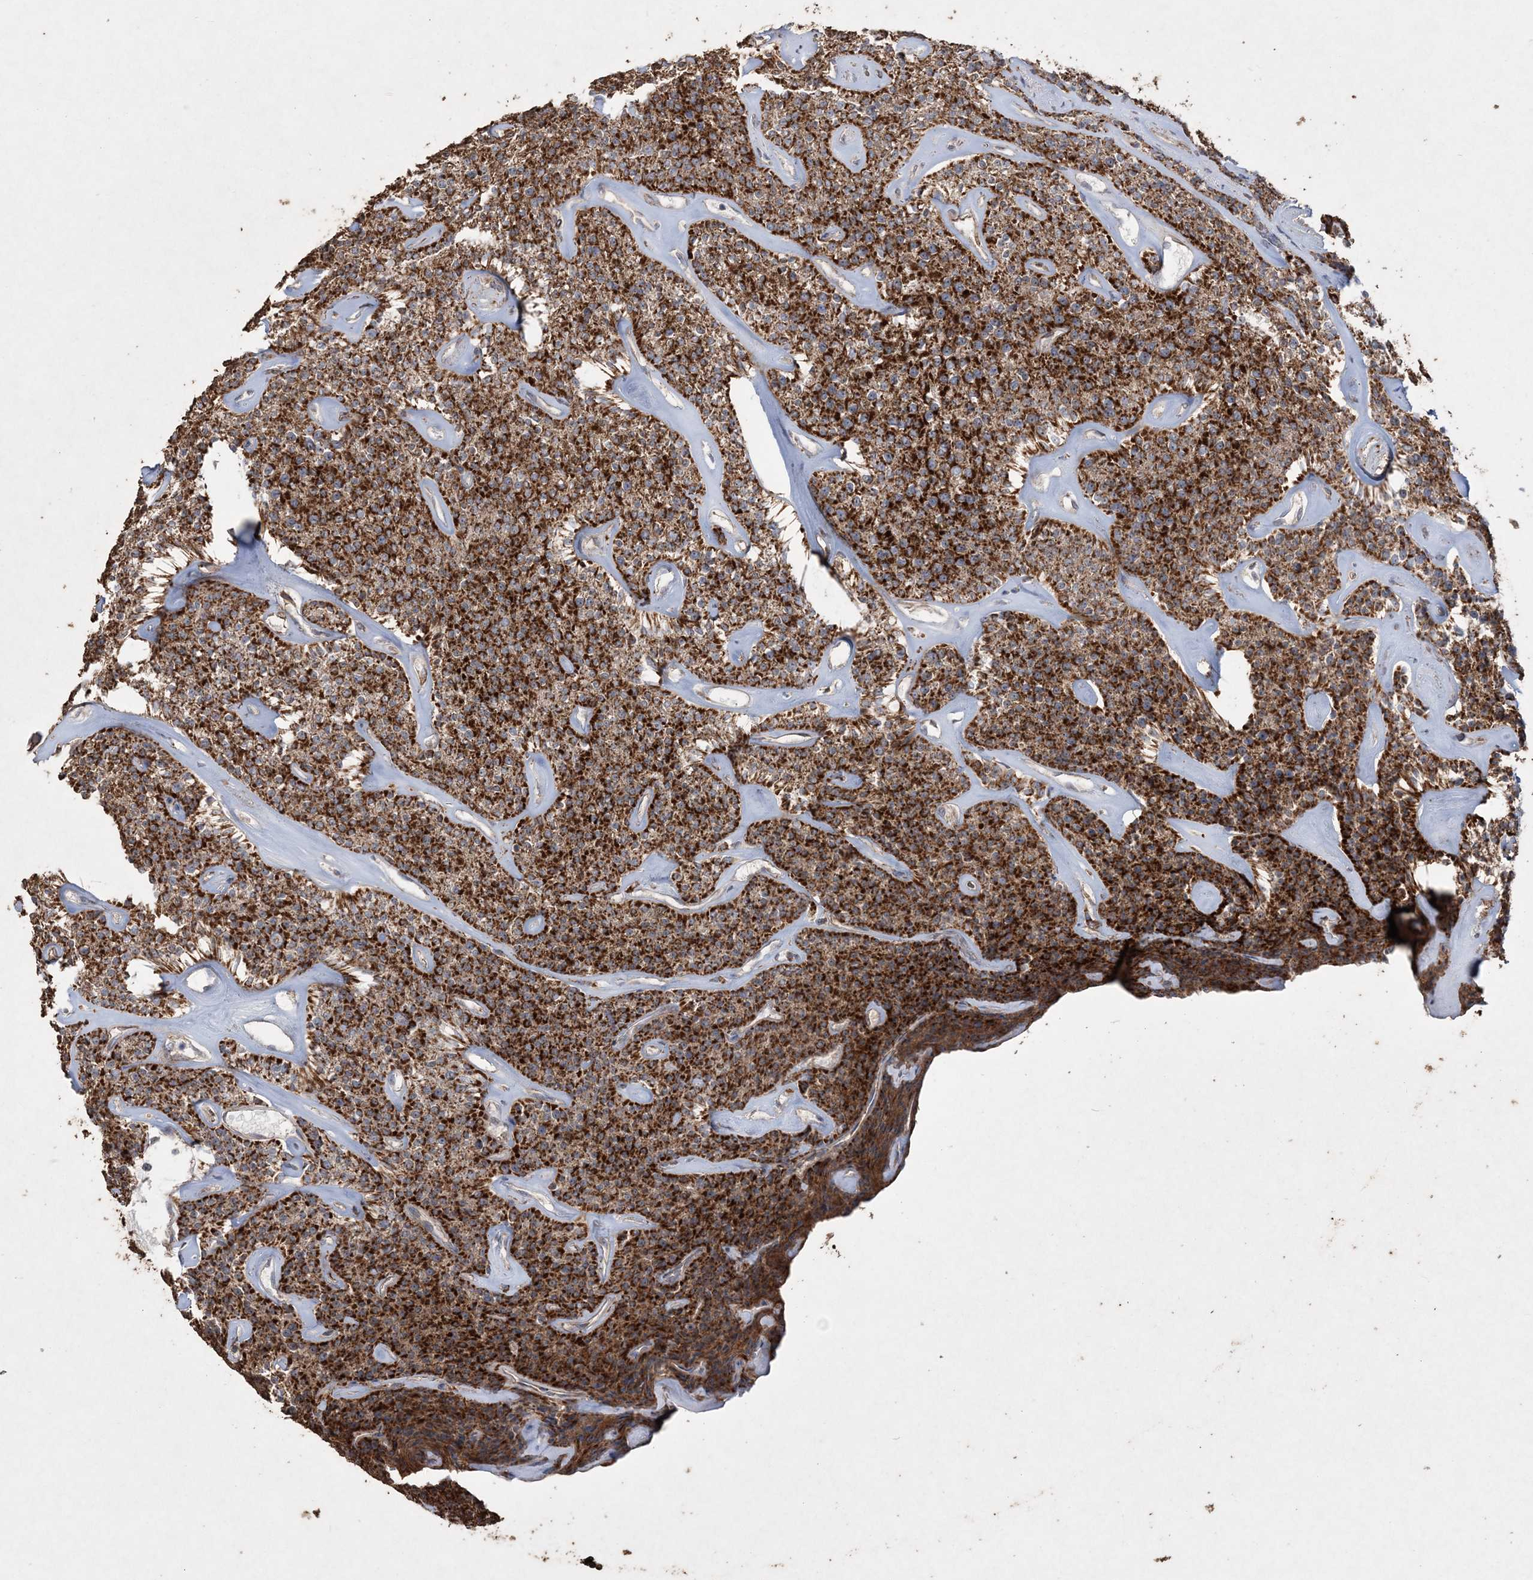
{"staining": {"intensity": "strong", "quantity": ">75%", "location": "cytoplasmic/membranous"}, "tissue": "parathyroid gland", "cell_type": "Glandular cells", "image_type": "normal", "snomed": [{"axis": "morphology", "description": "Normal tissue, NOS"}, {"axis": "topography", "description": "Parathyroid gland"}], "caption": "IHC micrograph of benign parathyroid gland: parathyroid gland stained using immunohistochemistry (IHC) demonstrates high levels of strong protein expression localized specifically in the cytoplasmic/membranous of glandular cells, appearing as a cytoplasmic/membranous brown color.", "gene": "TTC7A", "patient": {"sex": "male", "age": 46}}